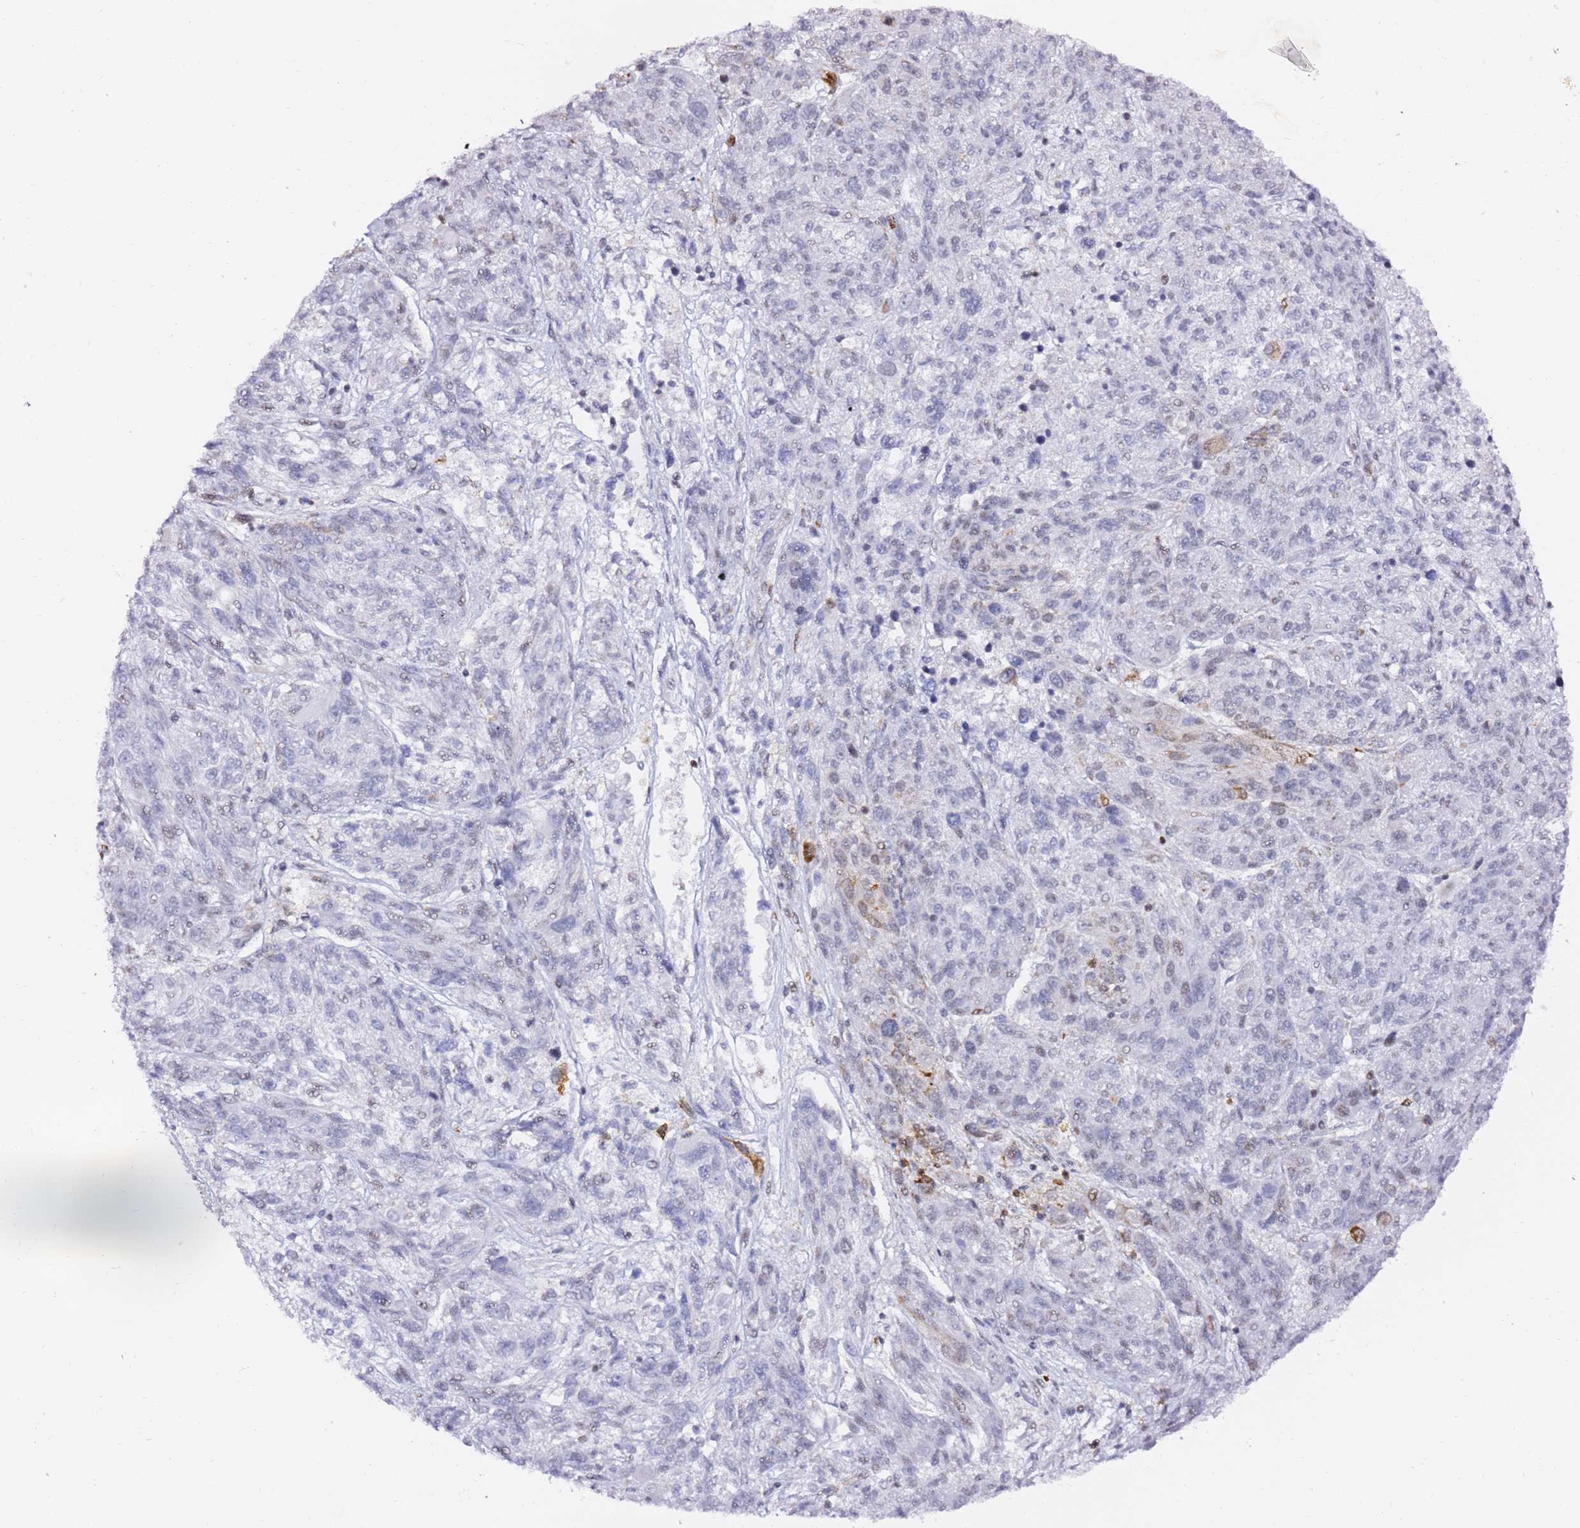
{"staining": {"intensity": "negative", "quantity": "none", "location": "none"}, "tissue": "melanoma", "cell_type": "Tumor cells", "image_type": "cancer", "snomed": [{"axis": "morphology", "description": "Malignant melanoma, NOS"}, {"axis": "topography", "description": "Skin"}], "caption": "An image of human melanoma is negative for staining in tumor cells. The staining was performed using DAB (3,3'-diaminobenzidine) to visualize the protein expression in brown, while the nuclei were stained in blue with hematoxylin (Magnification: 20x).", "gene": "GBP2", "patient": {"sex": "male", "age": 53}}